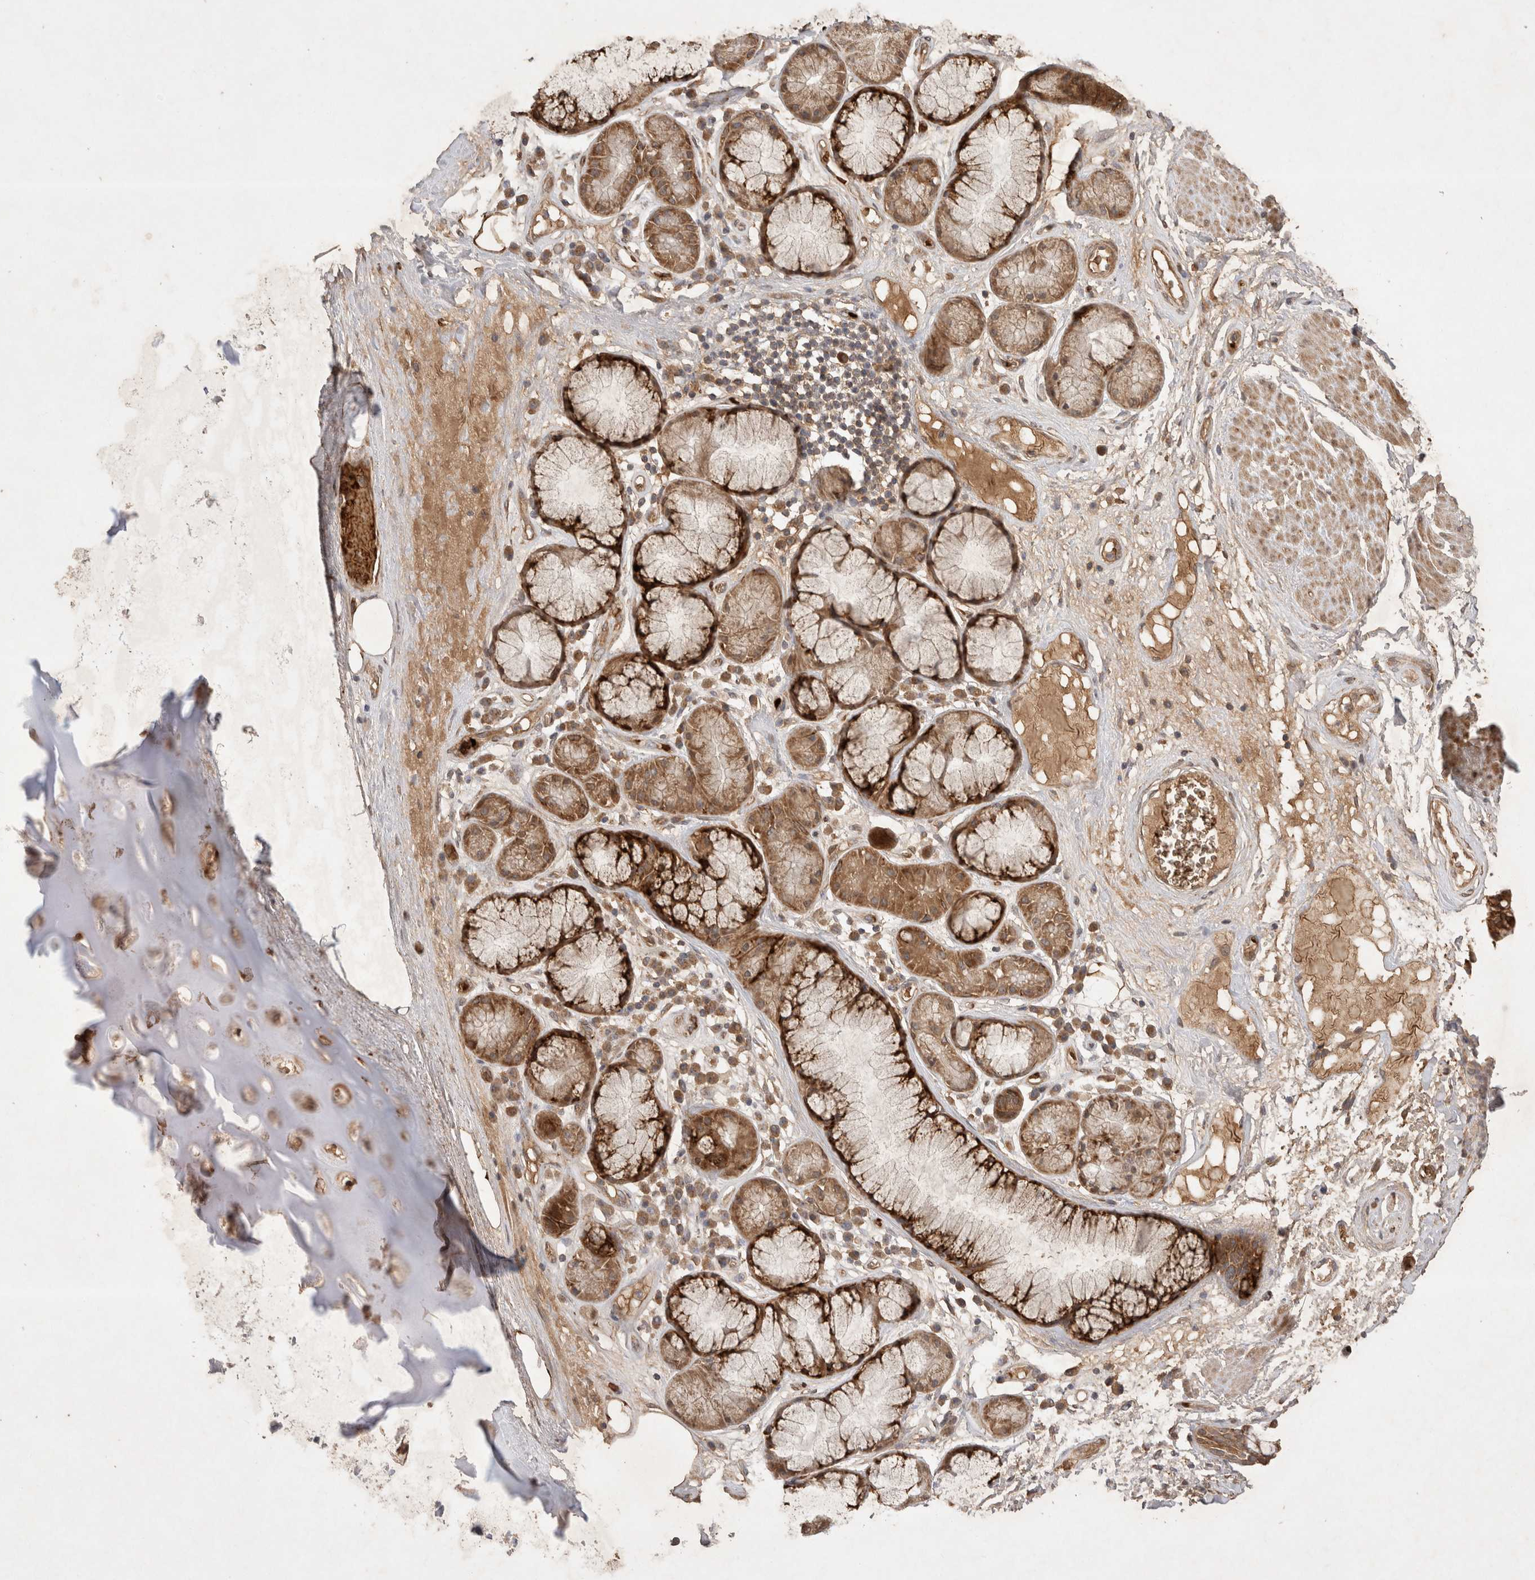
{"staining": {"intensity": "moderate", "quantity": ">75%", "location": "cytoplasmic/membranous"}, "tissue": "adipose tissue", "cell_type": "Adipocytes", "image_type": "normal", "snomed": [{"axis": "morphology", "description": "Normal tissue, NOS"}, {"axis": "topography", "description": "Bronchus"}], "caption": "IHC of benign adipose tissue reveals medium levels of moderate cytoplasmic/membranous expression in approximately >75% of adipocytes. (Stains: DAB in brown, nuclei in blue, Microscopy: brightfield microscopy at high magnification).", "gene": "FAM221A", "patient": {"sex": "male", "age": 66}}